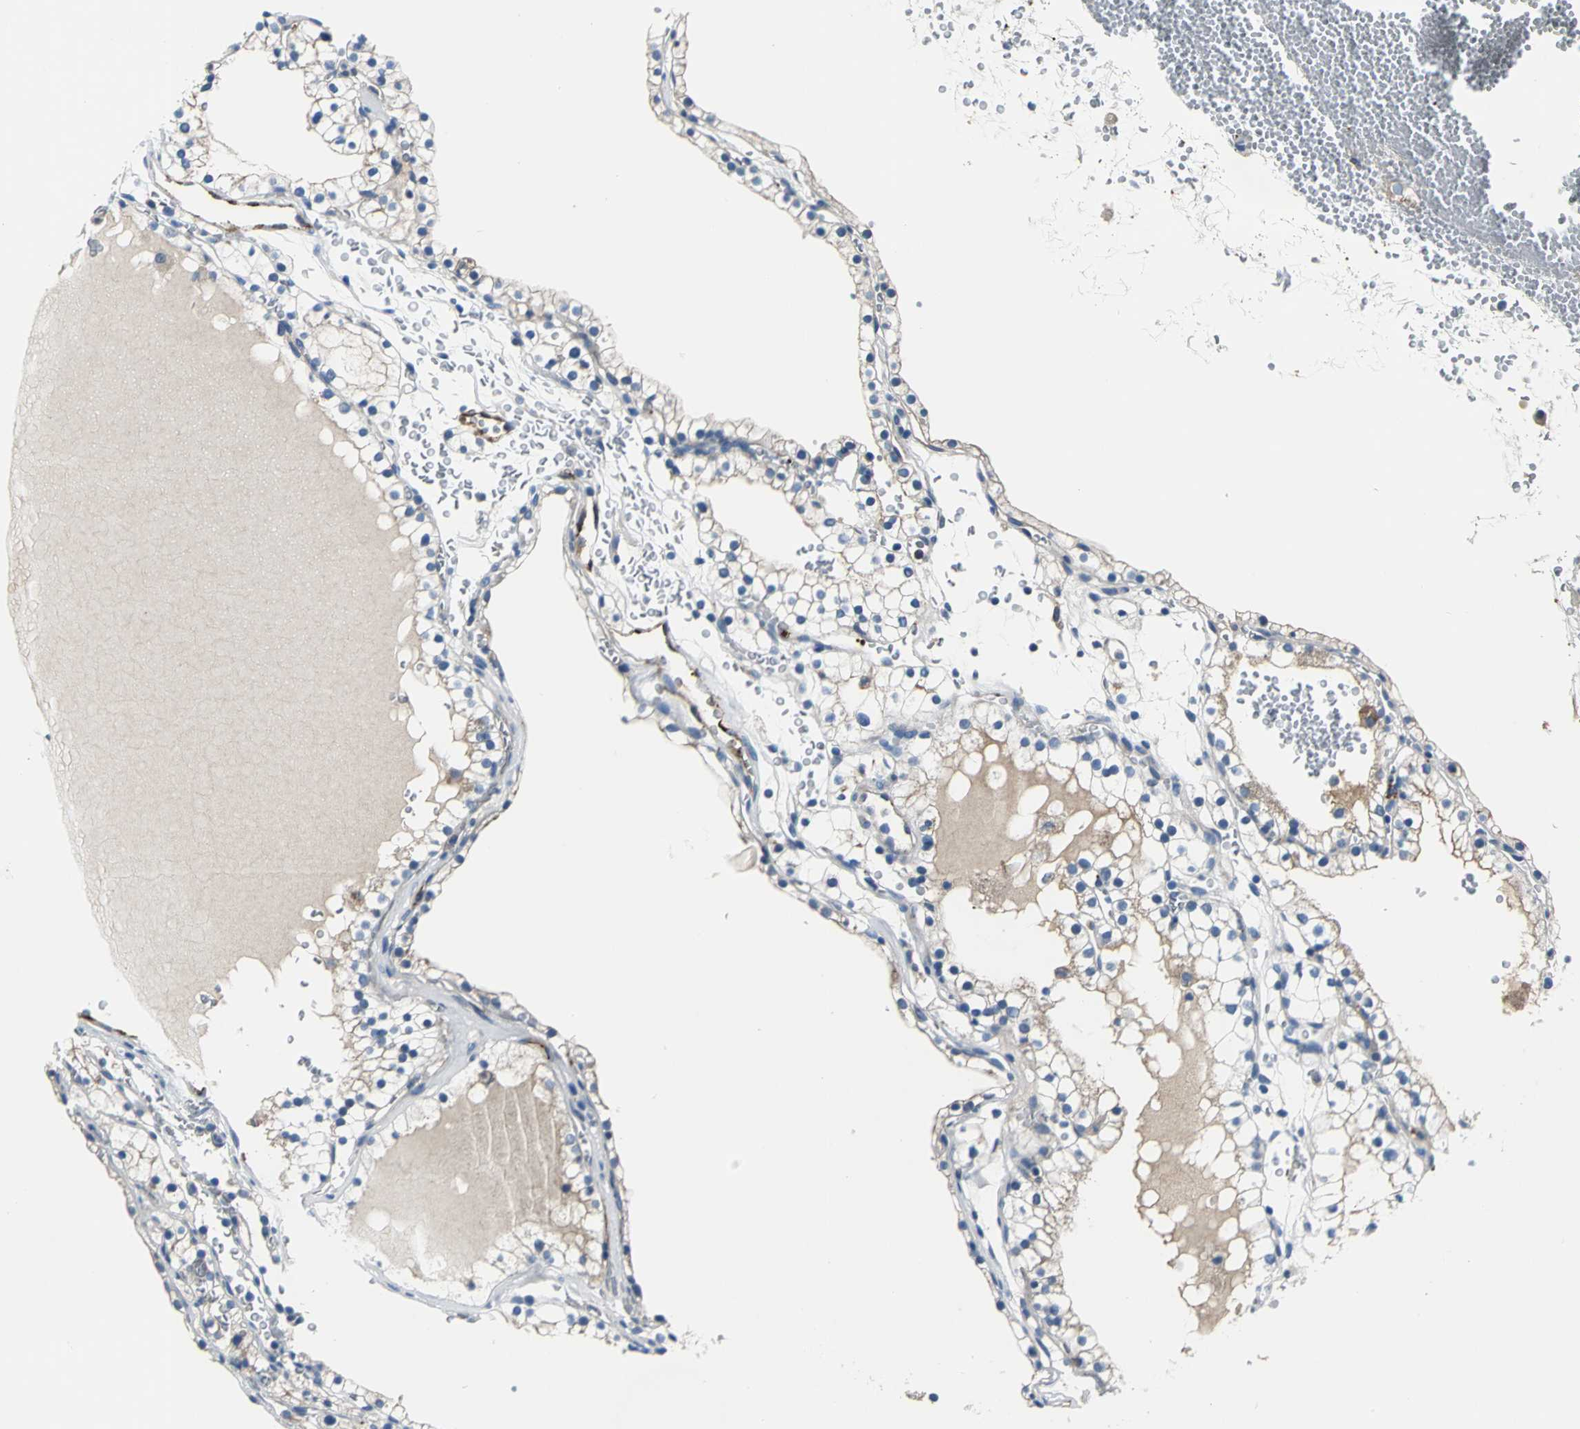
{"staining": {"intensity": "moderate", "quantity": "<25%", "location": "cytoplasmic/membranous"}, "tissue": "renal cancer", "cell_type": "Tumor cells", "image_type": "cancer", "snomed": [{"axis": "morphology", "description": "Adenocarcinoma, NOS"}, {"axis": "topography", "description": "Kidney"}], "caption": "There is low levels of moderate cytoplasmic/membranous positivity in tumor cells of renal cancer, as demonstrated by immunohistochemical staining (brown color).", "gene": "SELP", "patient": {"sex": "female", "age": 41}}